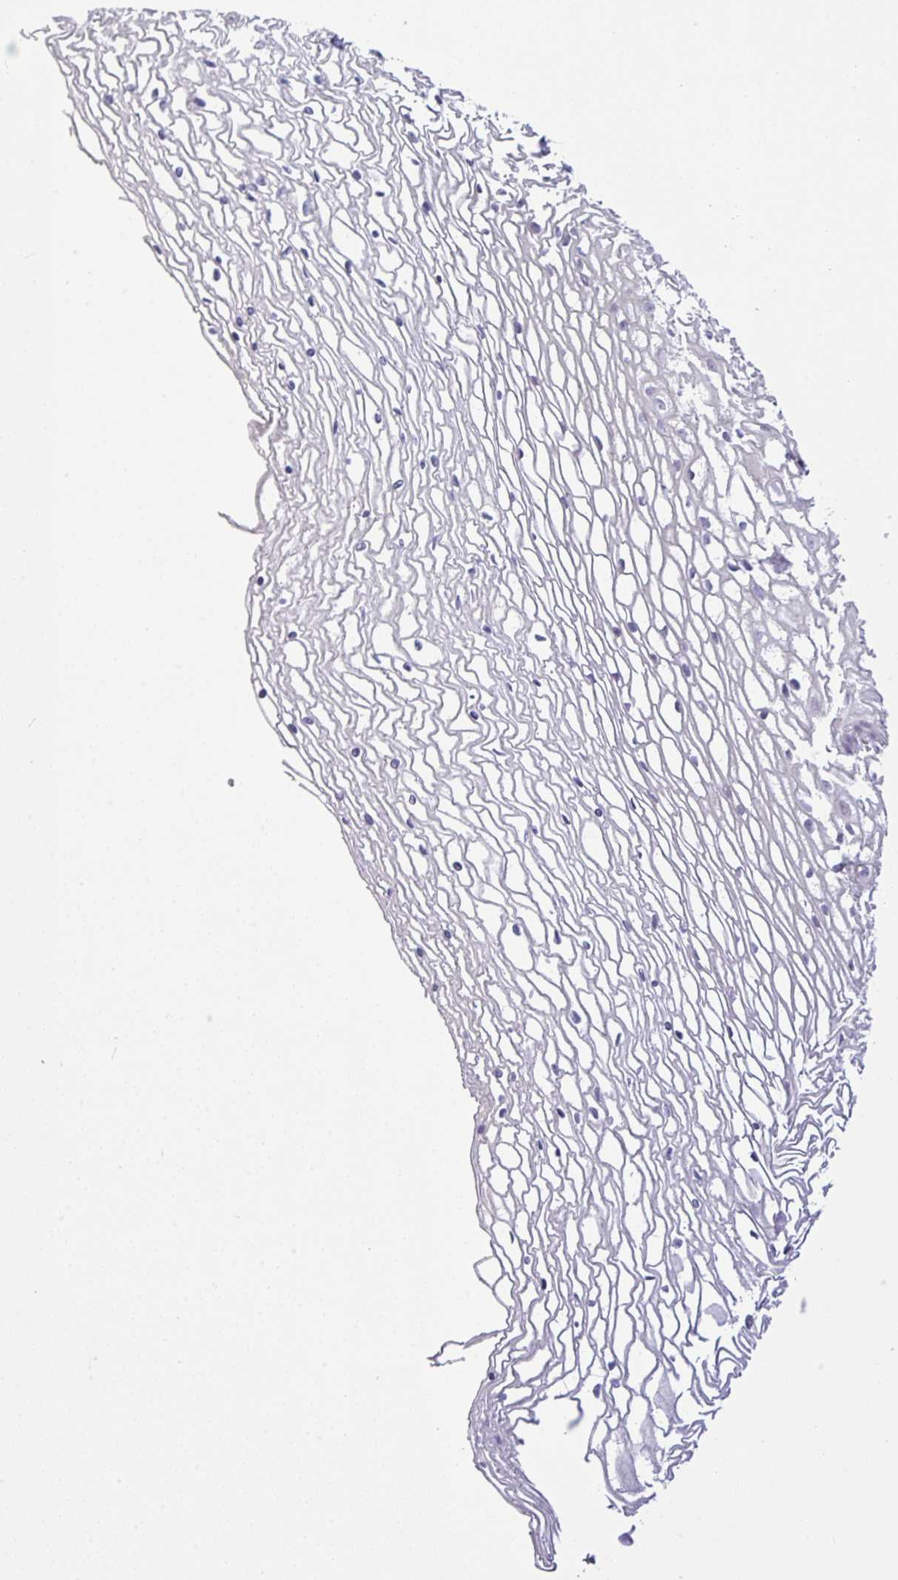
{"staining": {"intensity": "negative", "quantity": "none", "location": "none"}, "tissue": "cervix", "cell_type": "Glandular cells", "image_type": "normal", "snomed": [{"axis": "morphology", "description": "Normal tissue, NOS"}, {"axis": "topography", "description": "Cervix"}], "caption": "High power microscopy micrograph of an immunohistochemistry (IHC) photomicrograph of benign cervix, revealing no significant staining in glandular cells. Brightfield microscopy of immunohistochemistry (IHC) stained with DAB (brown) and hematoxylin (blue), captured at high magnification.", "gene": "EPN3", "patient": {"sex": "female", "age": 36}}